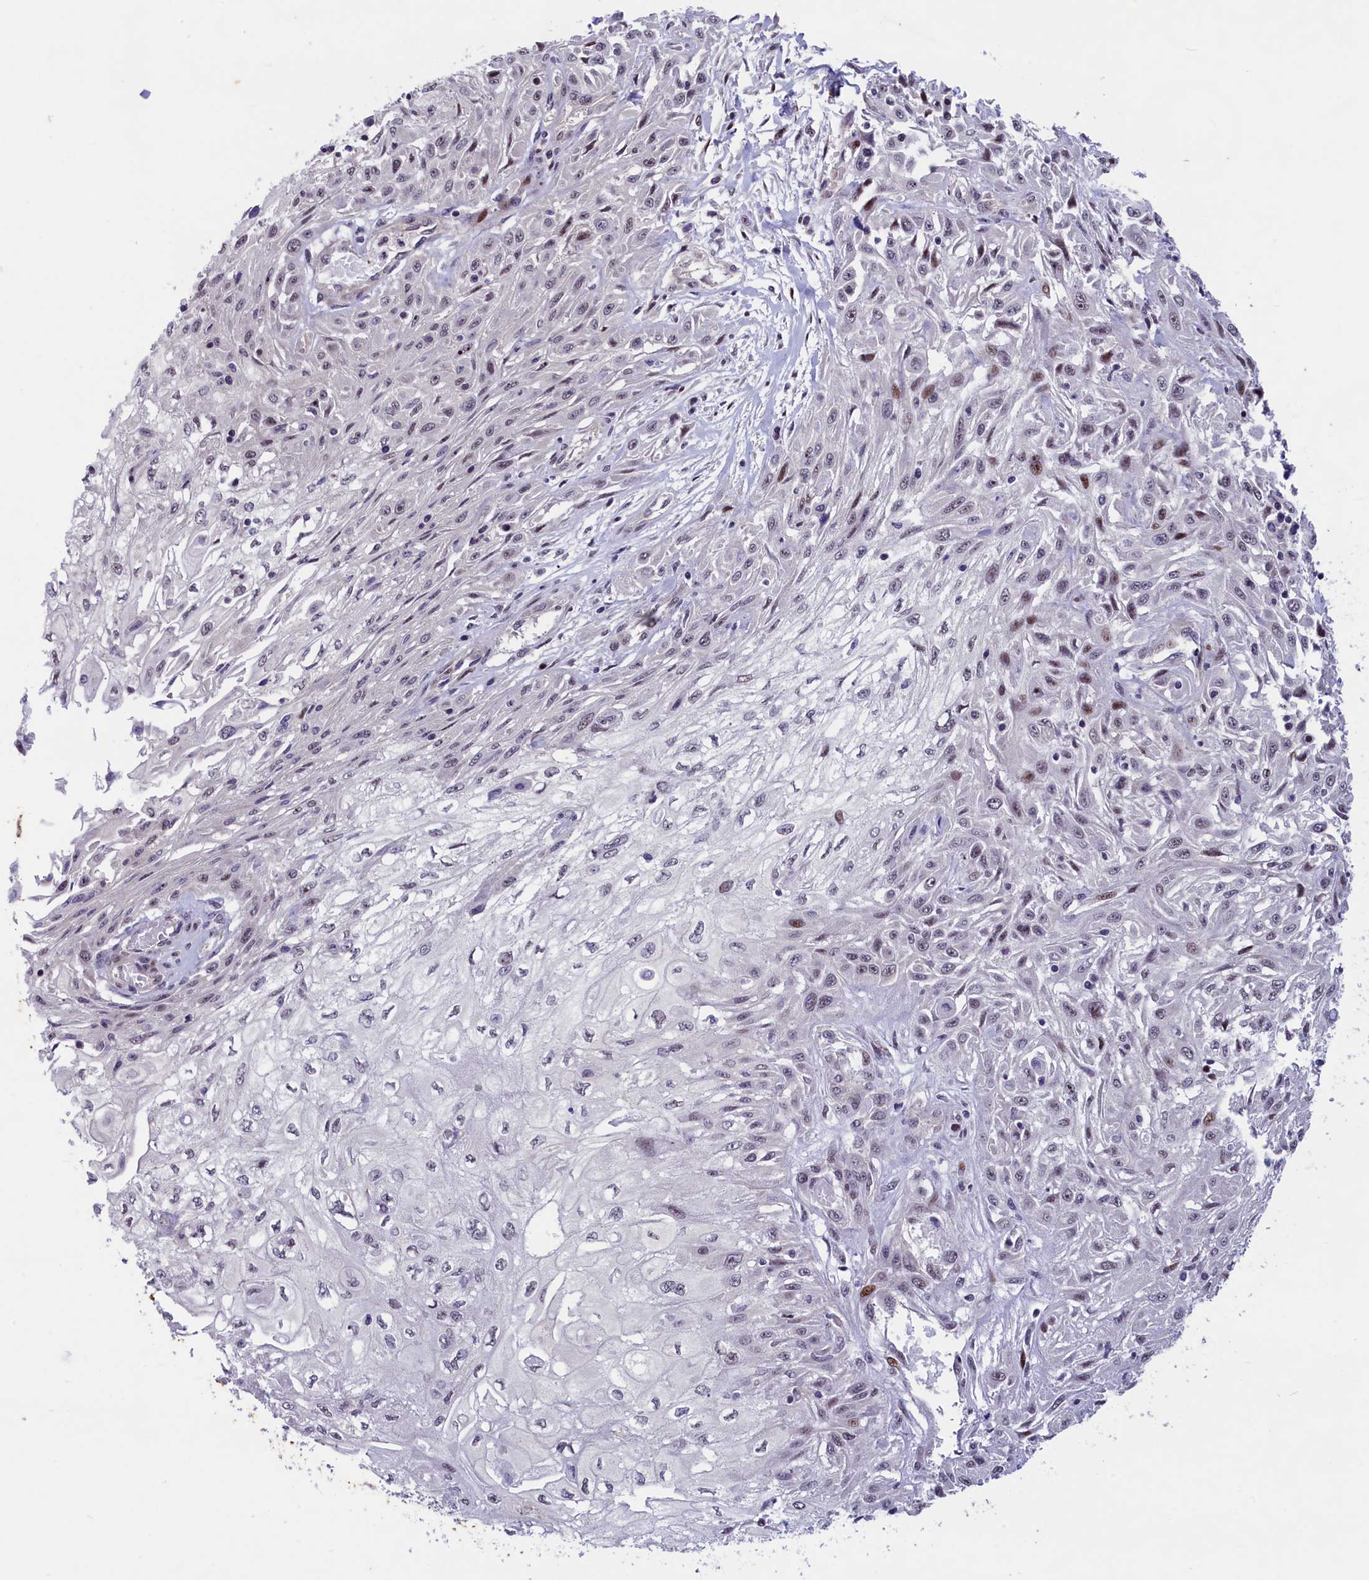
{"staining": {"intensity": "moderate", "quantity": "<25%", "location": "nuclear"}, "tissue": "skin cancer", "cell_type": "Tumor cells", "image_type": "cancer", "snomed": [{"axis": "morphology", "description": "Squamous cell carcinoma, NOS"}, {"axis": "morphology", "description": "Squamous cell carcinoma, metastatic, NOS"}, {"axis": "topography", "description": "Skin"}, {"axis": "topography", "description": "Lymph node"}], "caption": "DAB immunohistochemical staining of human skin cancer displays moderate nuclear protein staining in approximately <25% of tumor cells.", "gene": "ANKRD34B", "patient": {"sex": "male", "age": 75}}